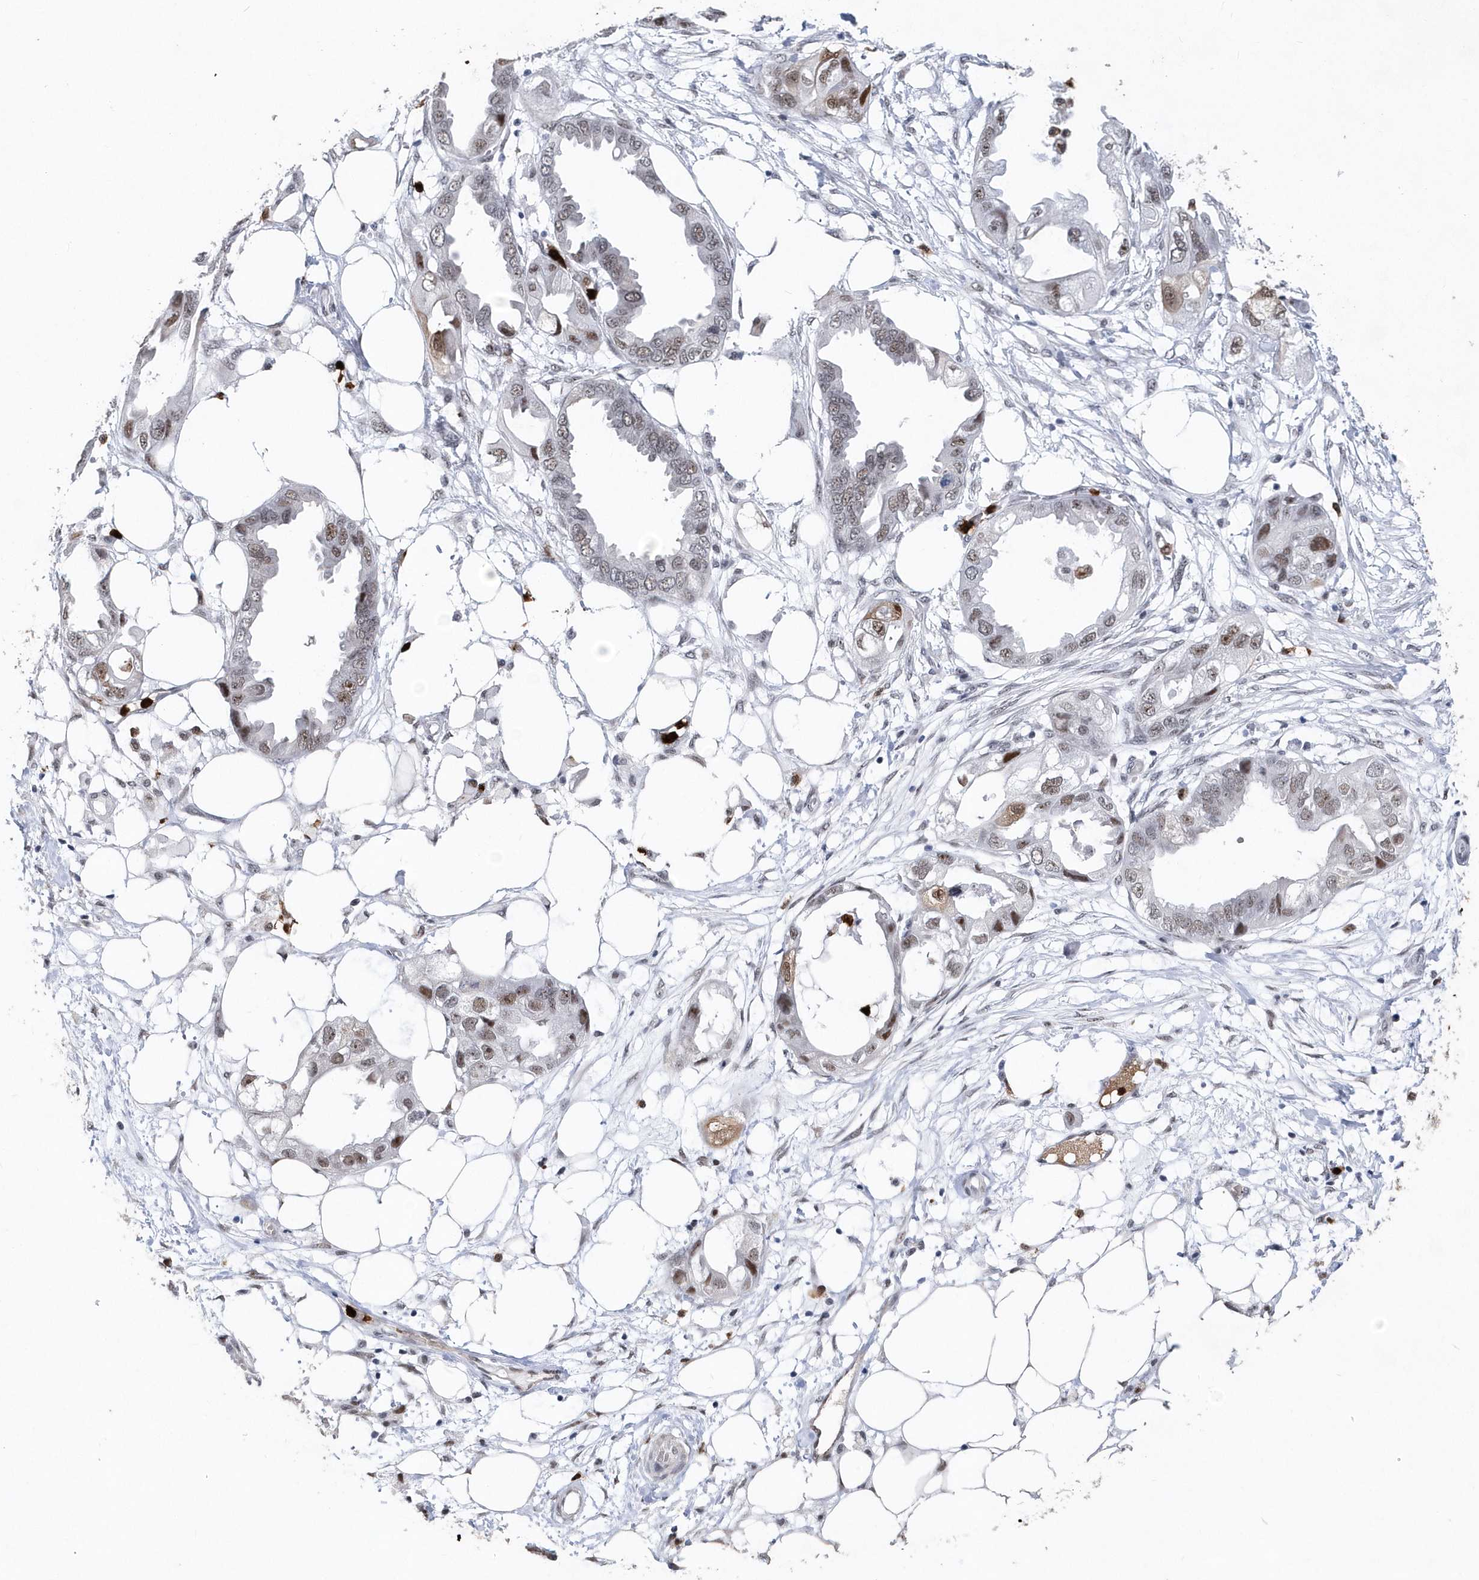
{"staining": {"intensity": "moderate", "quantity": "<25%", "location": "nuclear"}, "tissue": "endometrial cancer", "cell_type": "Tumor cells", "image_type": "cancer", "snomed": [{"axis": "morphology", "description": "Adenocarcinoma, NOS"}, {"axis": "morphology", "description": "Adenocarcinoma, metastatic, NOS"}, {"axis": "topography", "description": "Adipose tissue"}, {"axis": "topography", "description": "Endometrium"}], "caption": "Protein staining reveals moderate nuclear positivity in about <25% of tumor cells in metastatic adenocarcinoma (endometrial).", "gene": "RPP30", "patient": {"sex": "female", "age": 67}}